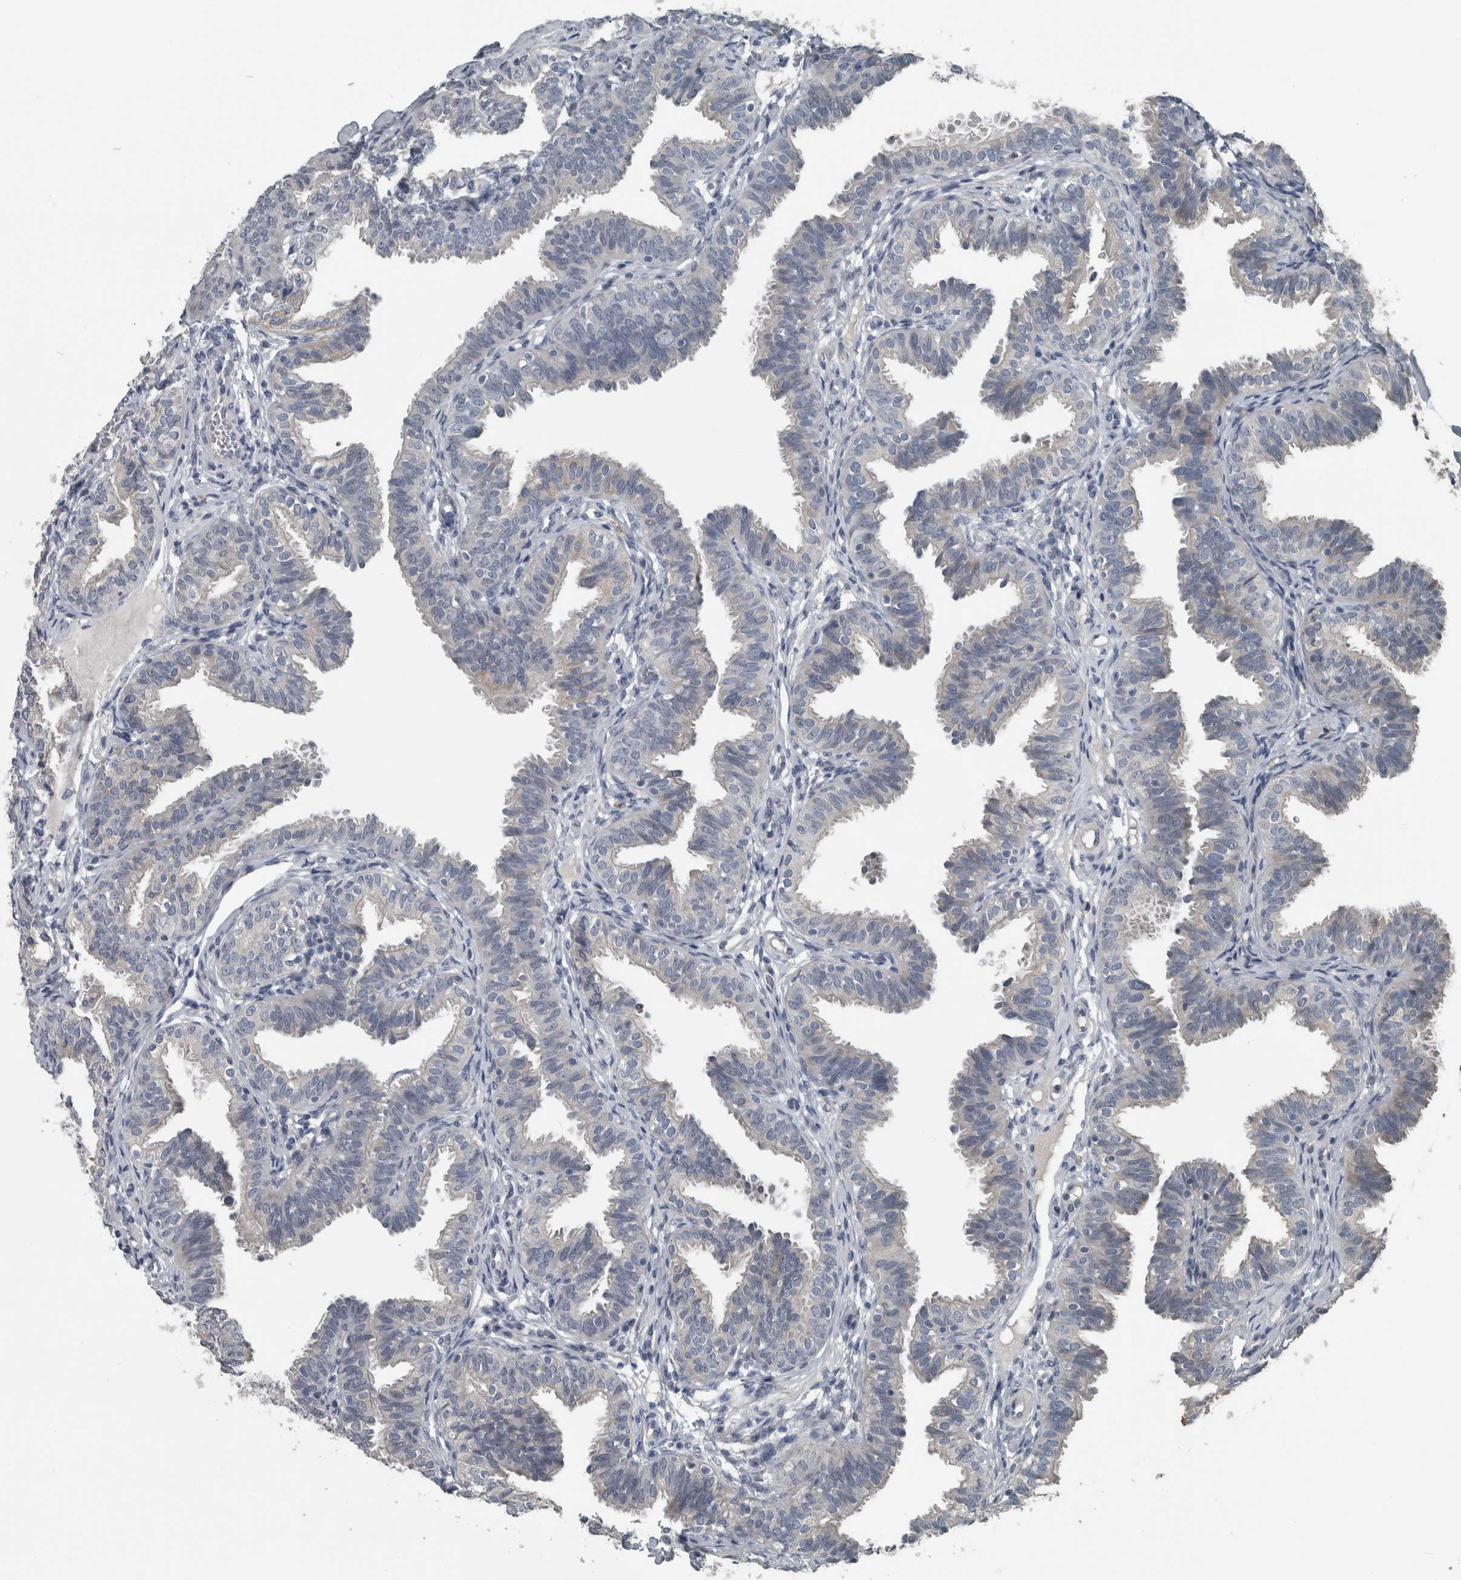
{"staining": {"intensity": "negative", "quantity": "none", "location": "none"}, "tissue": "fallopian tube", "cell_type": "Glandular cells", "image_type": "normal", "snomed": [{"axis": "morphology", "description": "Normal tissue, NOS"}, {"axis": "topography", "description": "Fallopian tube"}], "caption": "DAB (3,3'-diaminobenzidine) immunohistochemical staining of benign fallopian tube displays no significant positivity in glandular cells.", "gene": "KRT20", "patient": {"sex": "female", "age": 35}}